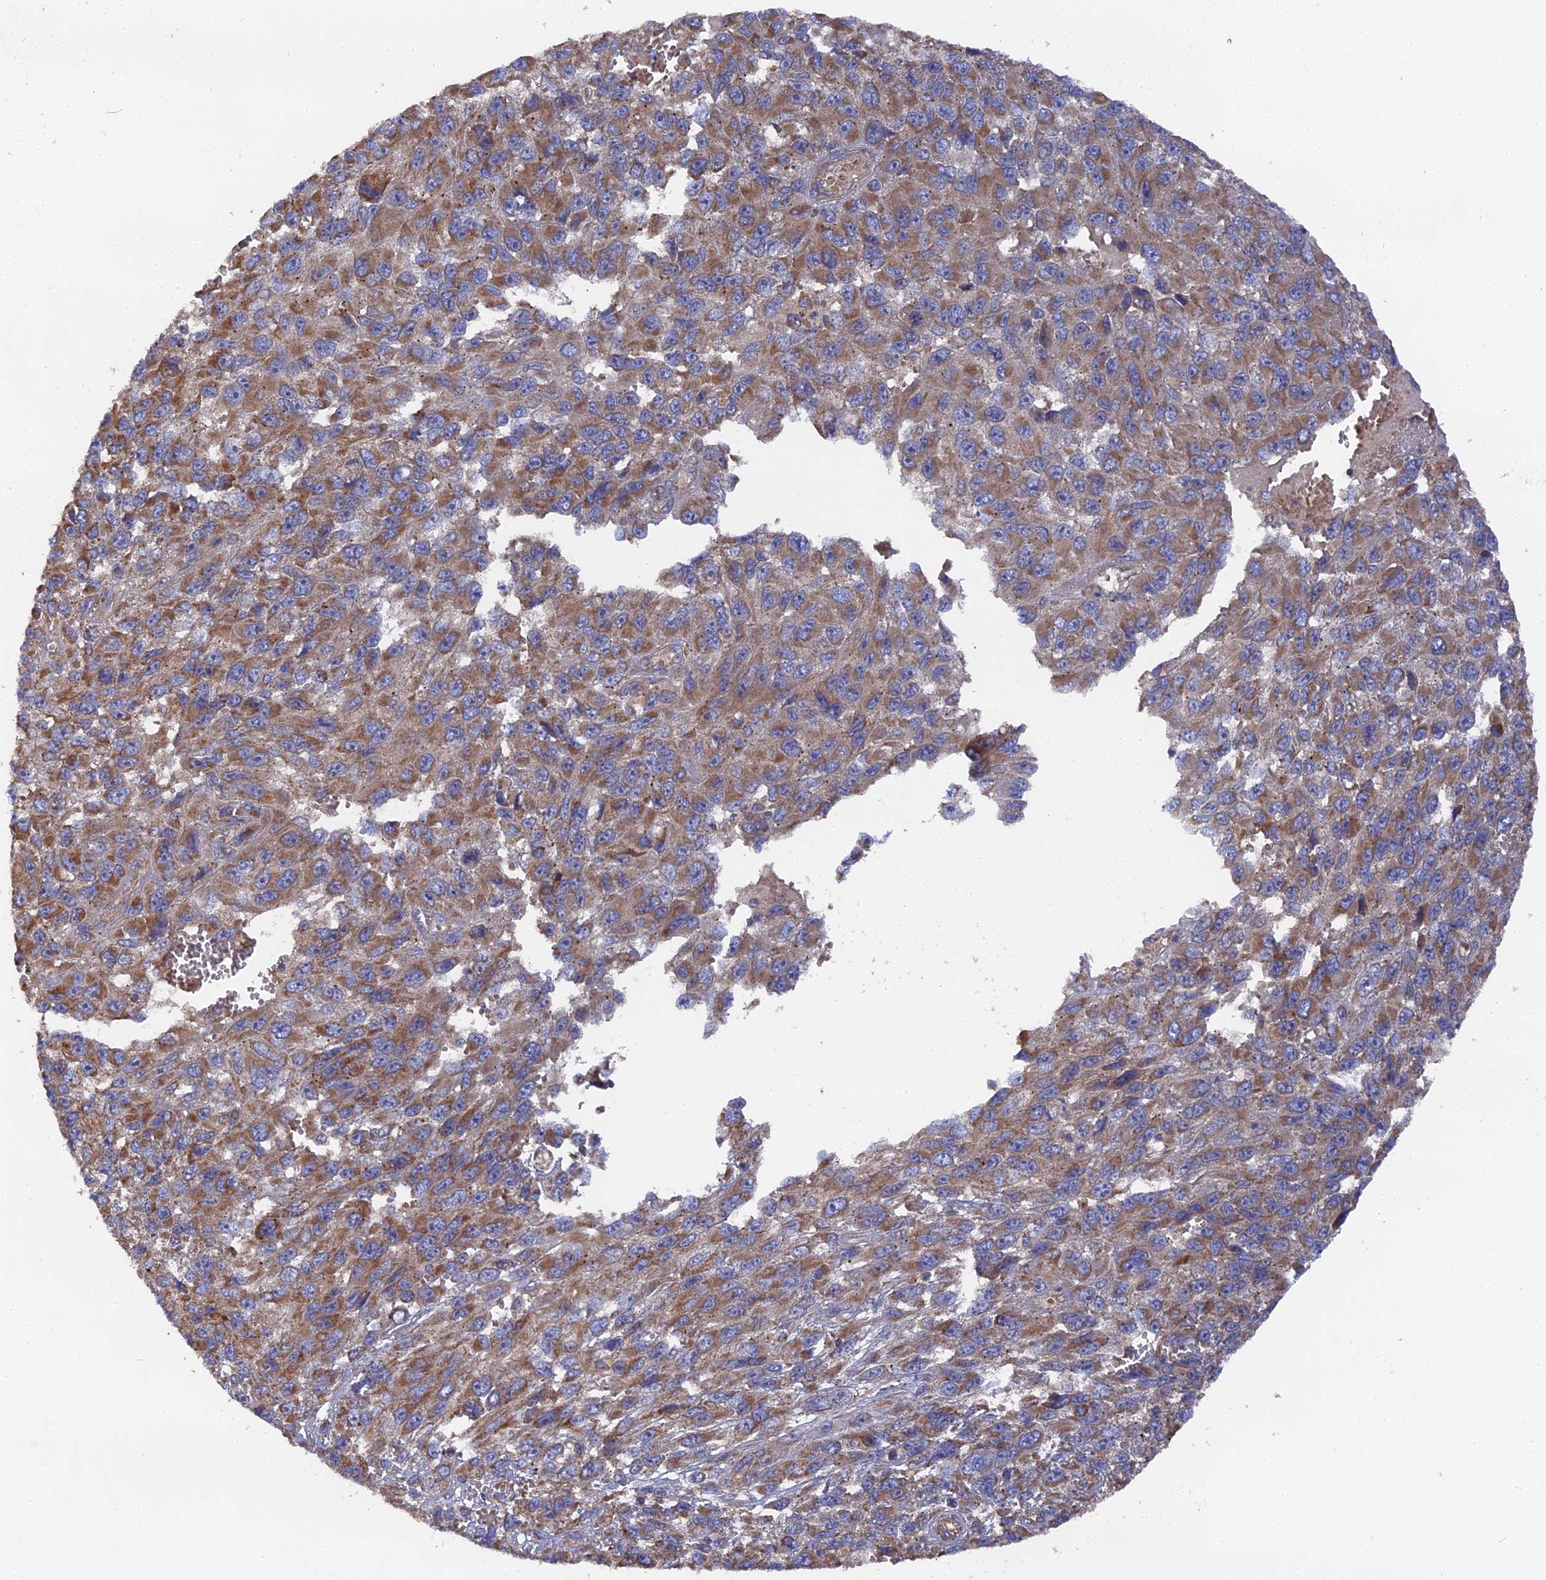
{"staining": {"intensity": "moderate", "quantity": ">75%", "location": "cytoplasmic/membranous"}, "tissue": "melanoma", "cell_type": "Tumor cells", "image_type": "cancer", "snomed": [{"axis": "morphology", "description": "Normal tissue, NOS"}, {"axis": "morphology", "description": "Malignant melanoma, NOS"}, {"axis": "topography", "description": "Skin"}], "caption": "The micrograph exhibits immunohistochemical staining of malignant melanoma. There is moderate cytoplasmic/membranous expression is identified in approximately >75% of tumor cells.", "gene": "TELO2", "patient": {"sex": "female", "age": 96}}